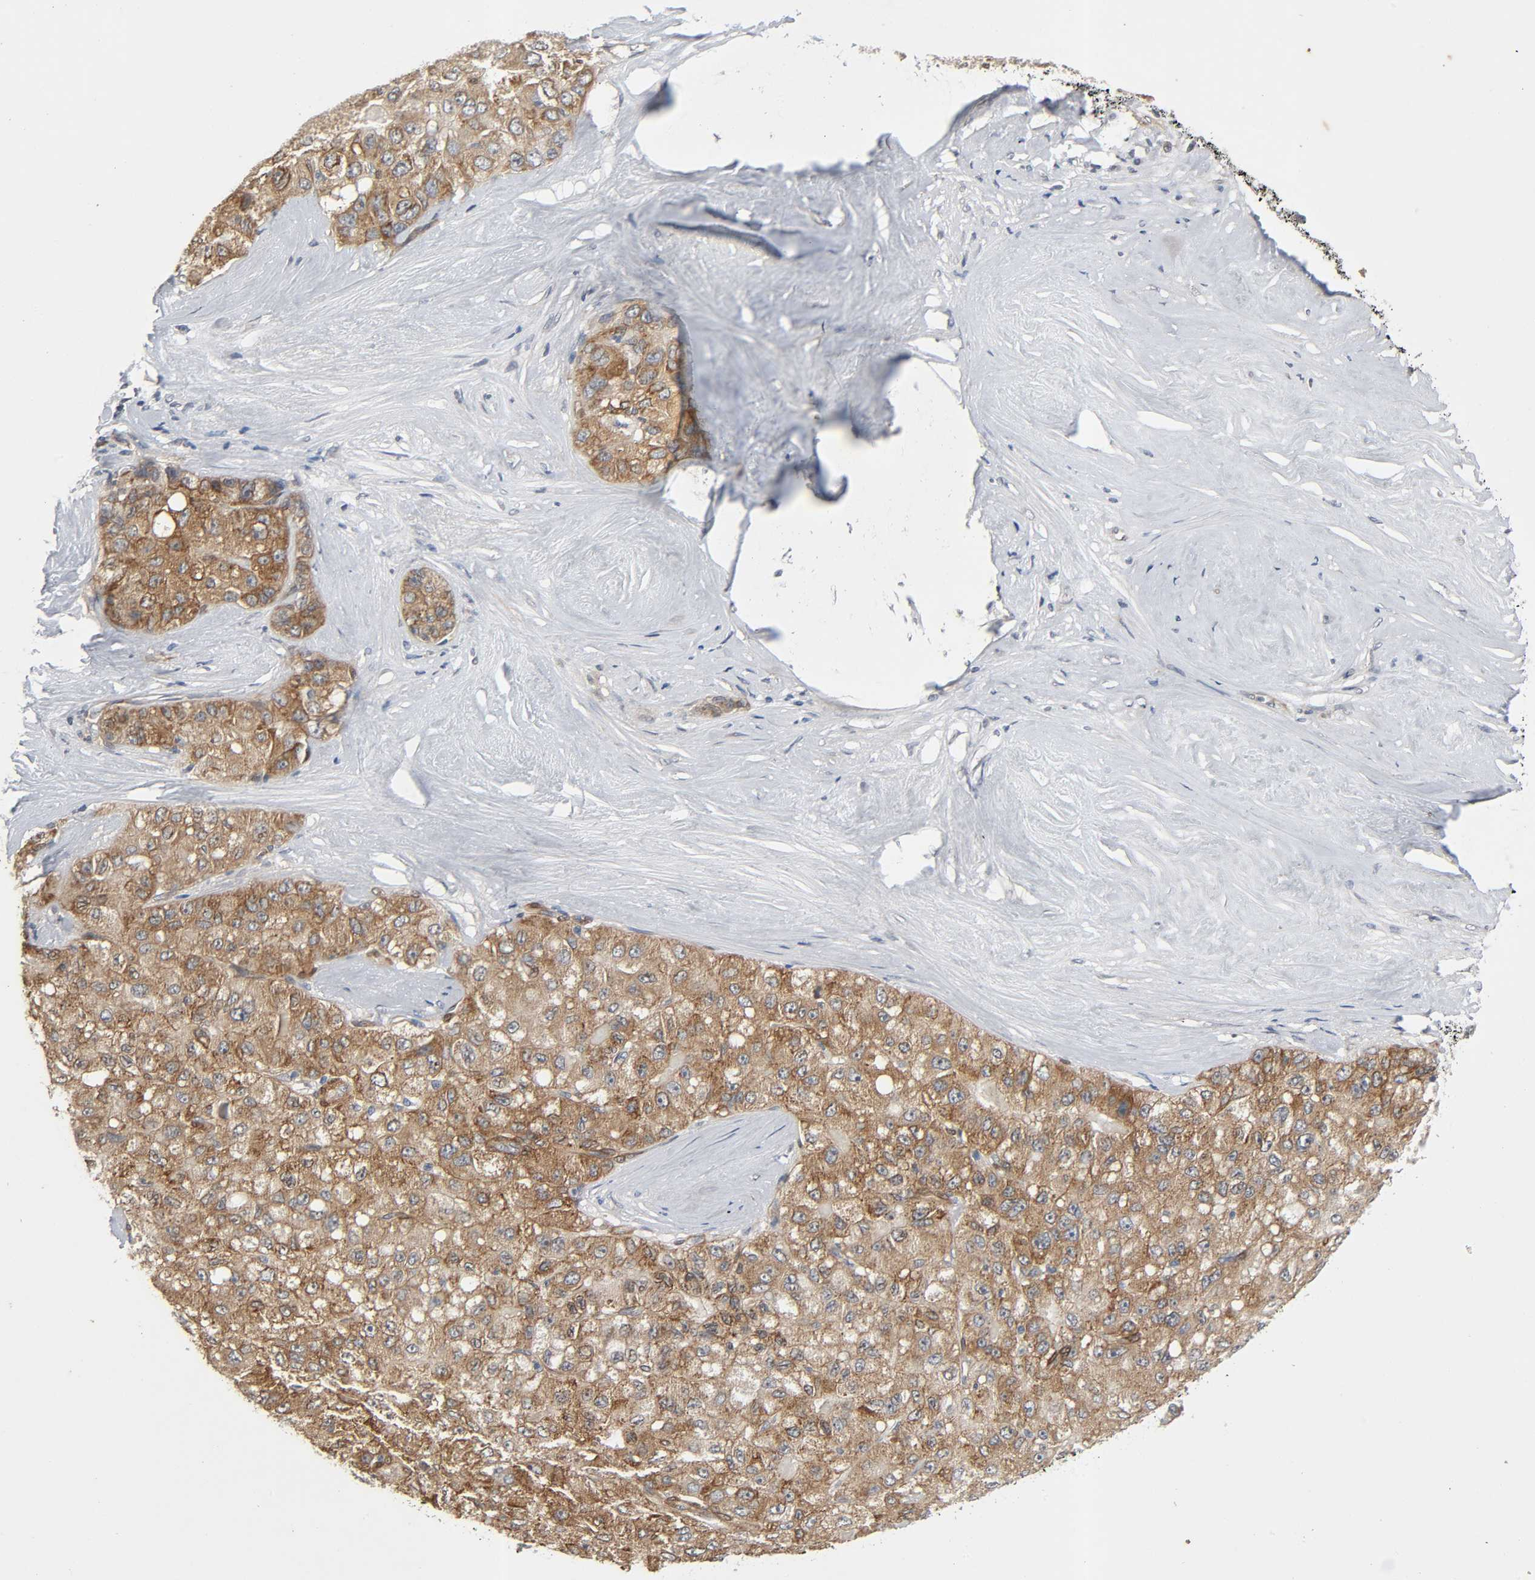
{"staining": {"intensity": "moderate", "quantity": ">75%", "location": "cytoplasmic/membranous"}, "tissue": "liver cancer", "cell_type": "Tumor cells", "image_type": "cancer", "snomed": [{"axis": "morphology", "description": "Carcinoma, Hepatocellular, NOS"}, {"axis": "topography", "description": "Liver"}], "caption": "A brown stain shows moderate cytoplasmic/membranous positivity of a protein in liver cancer (hepatocellular carcinoma) tumor cells.", "gene": "PTK2", "patient": {"sex": "male", "age": 80}}